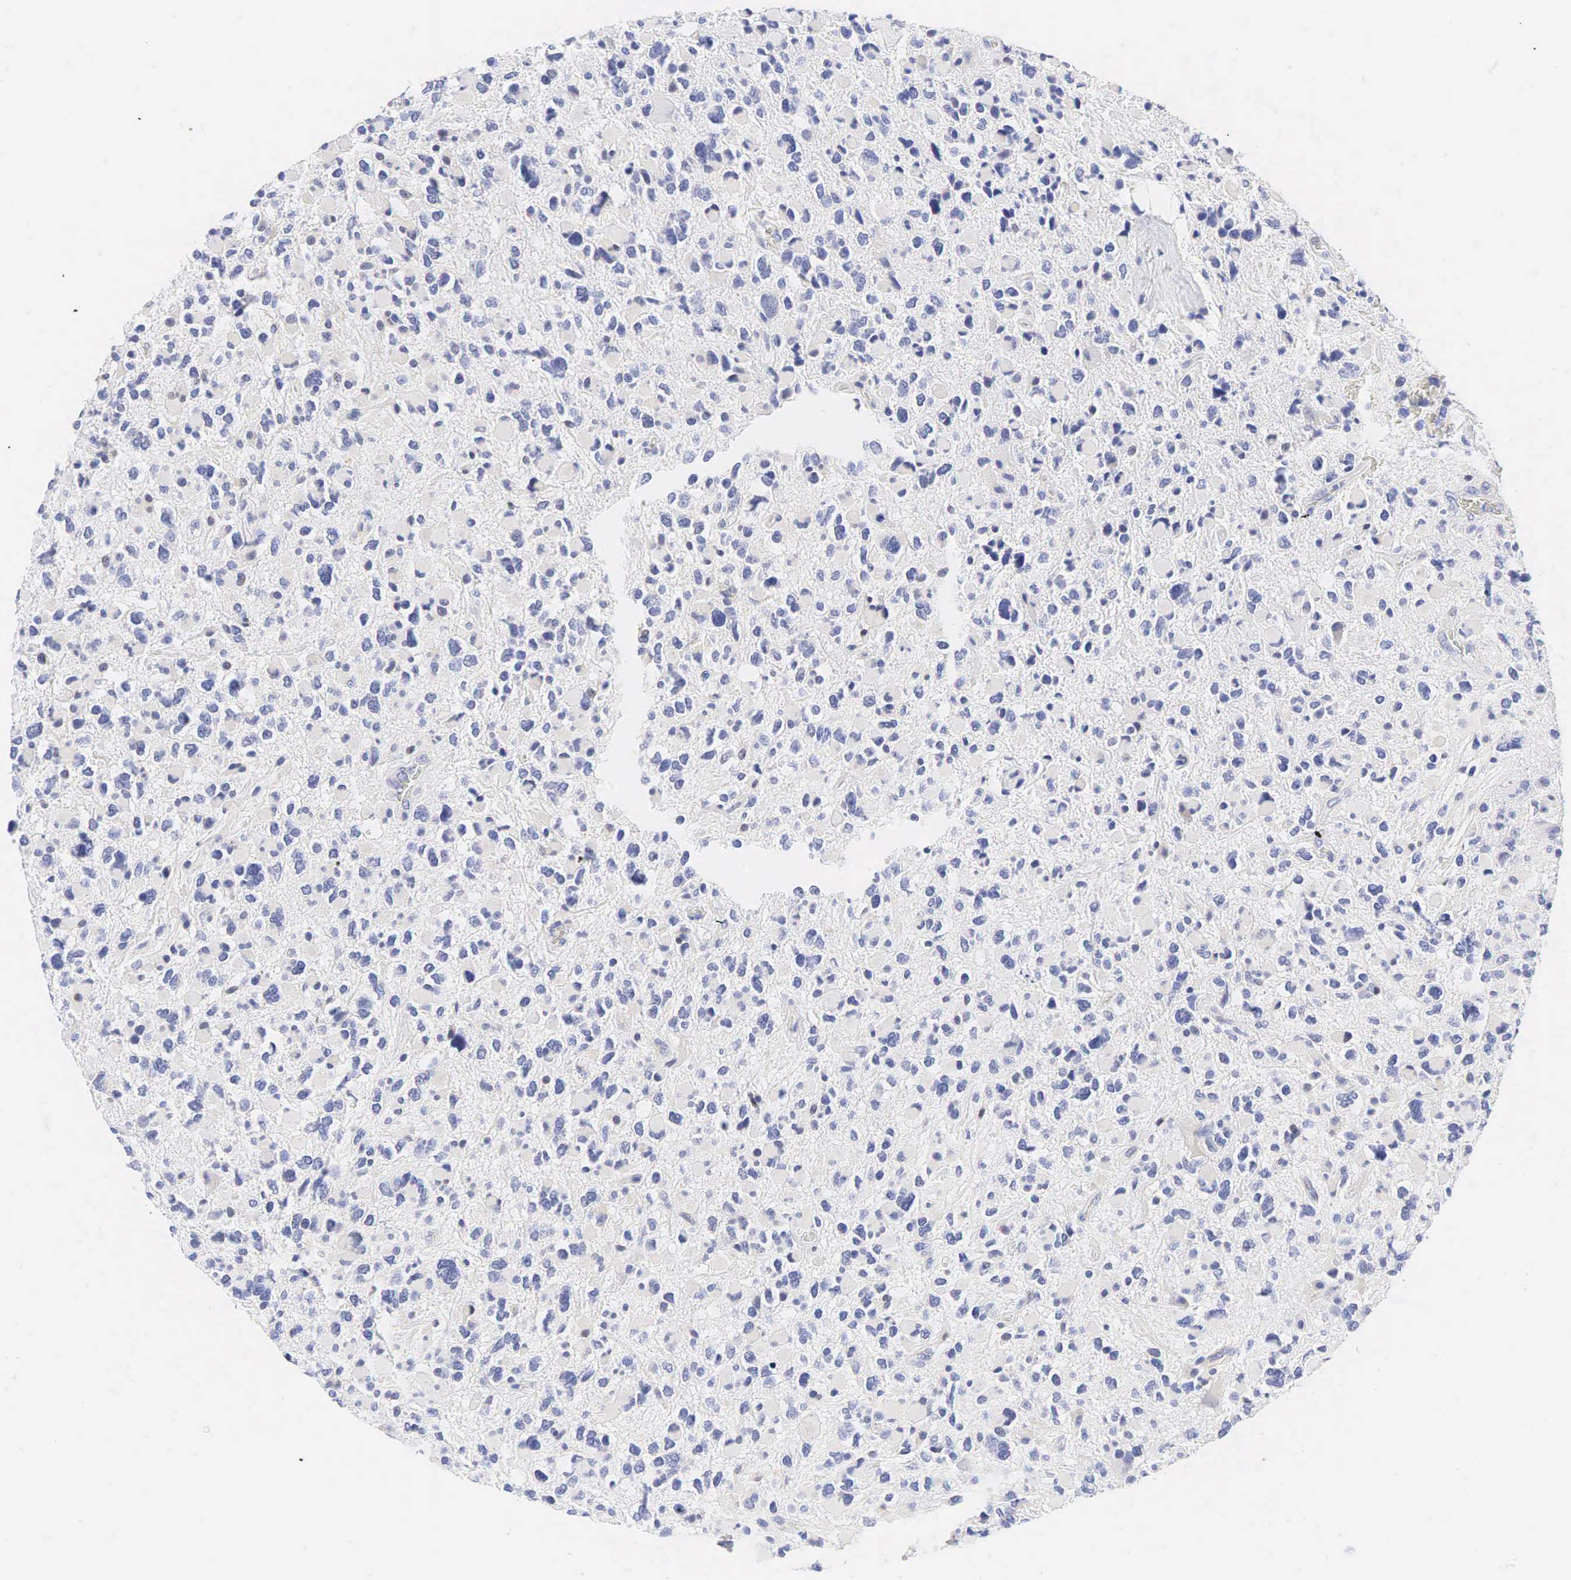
{"staining": {"intensity": "negative", "quantity": "none", "location": "none"}, "tissue": "glioma", "cell_type": "Tumor cells", "image_type": "cancer", "snomed": [{"axis": "morphology", "description": "Glioma, malignant, High grade"}, {"axis": "topography", "description": "Brain"}], "caption": "IHC photomicrograph of neoplastic tissue: glioma stained with DAB (3,3'-diaminobenzidine) exhibits no significant protein positivity in tumor cells.", "gene": "AR", "patient": {"sex": "female", "age": 37}}